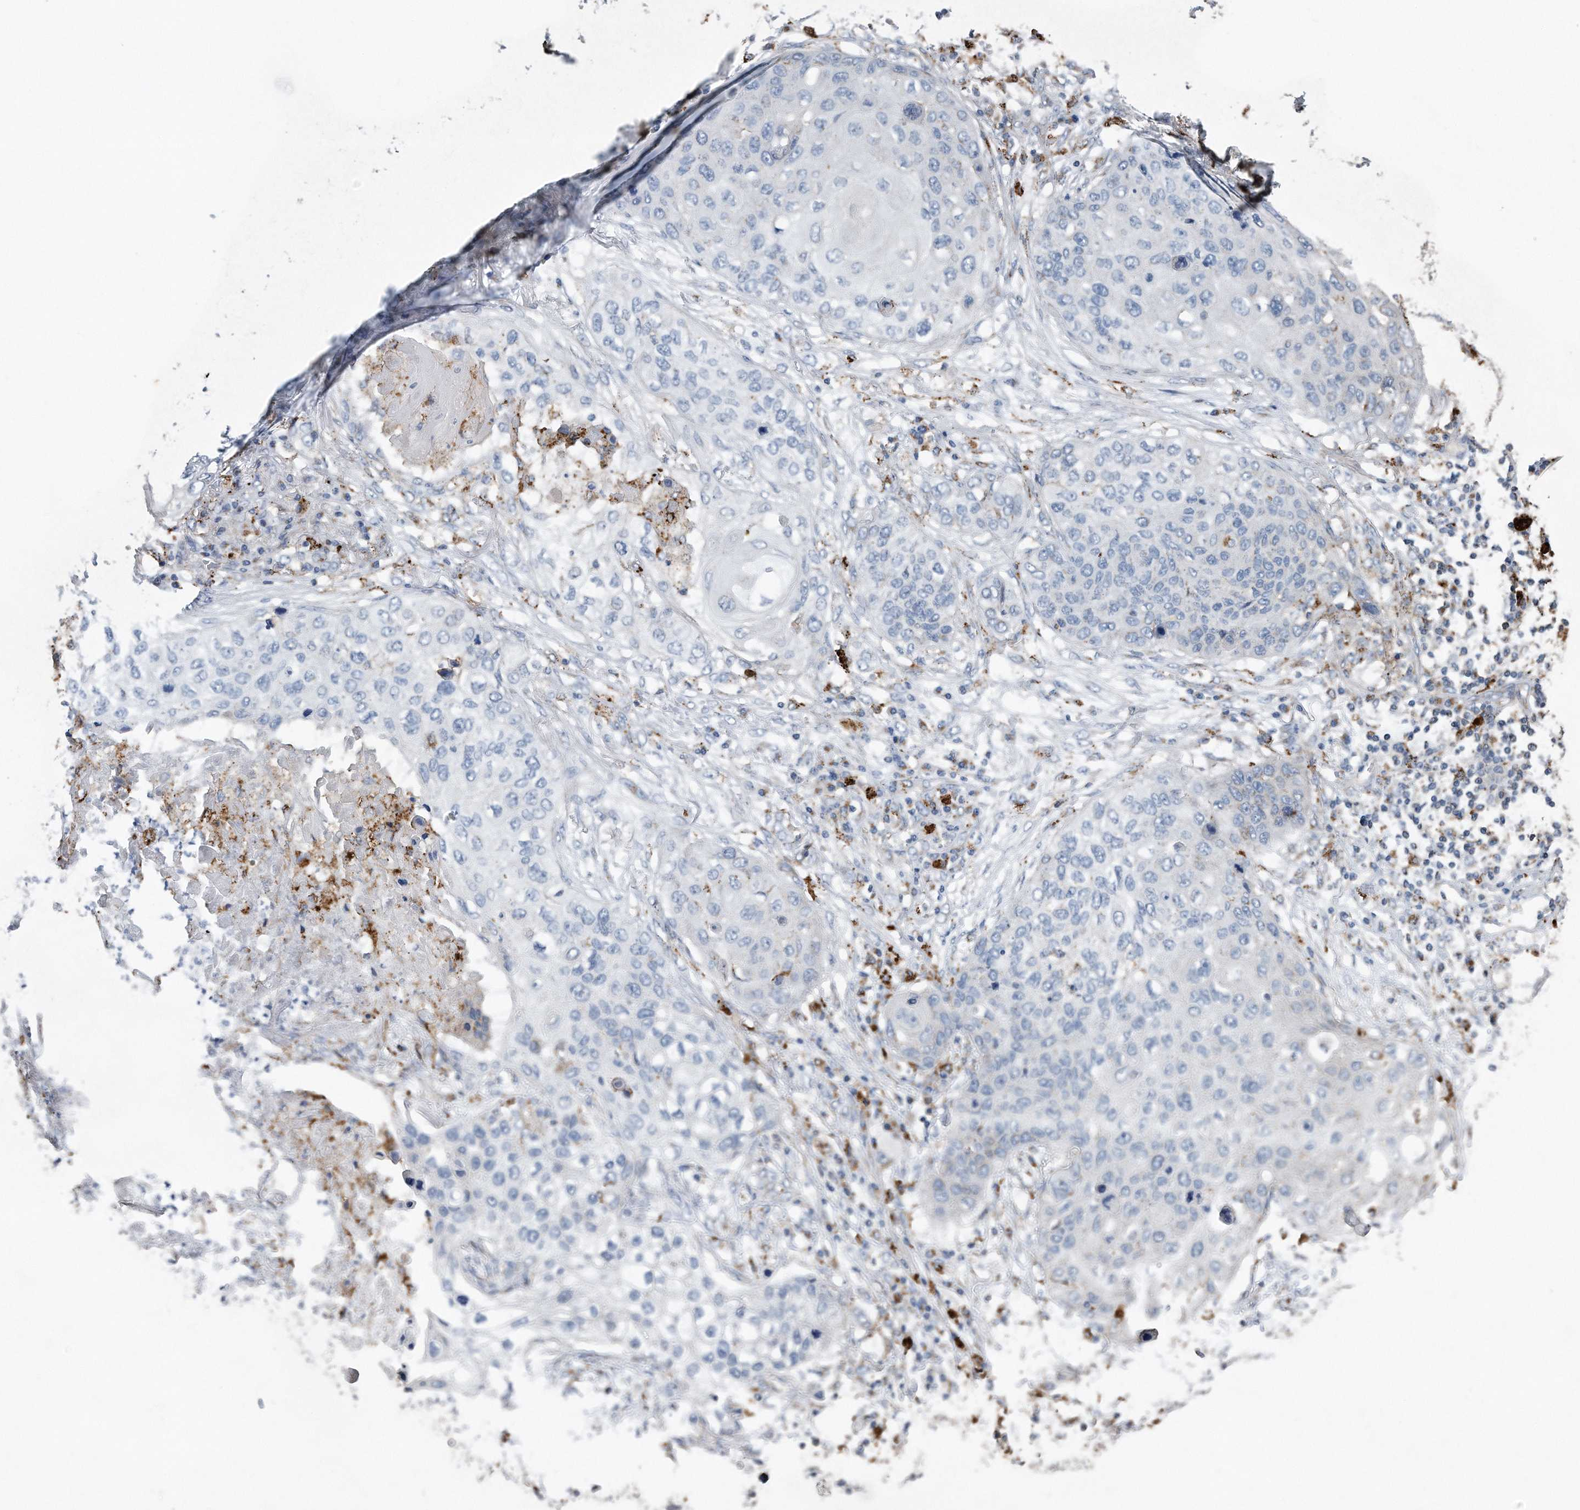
{"staining": {"intensity": "negative", "quantity": "none", "location": "none"}, "tissue": "lung cancer", "cell_type": "Tumor cells", "image_type": "cancer", "snomed": [{"axis": "morphology", "description": "Squamous cell carcinoma, NOS"}, {"axis": "topography", "description": "Lung"}], "caption": "High power microscopy photomicrograph of an immunohistochemistry image of lung cancer, revealing no significant staining in tumor cells.", "gene": "ZNF772", "patient": {"sex": "female", "age": 63}}